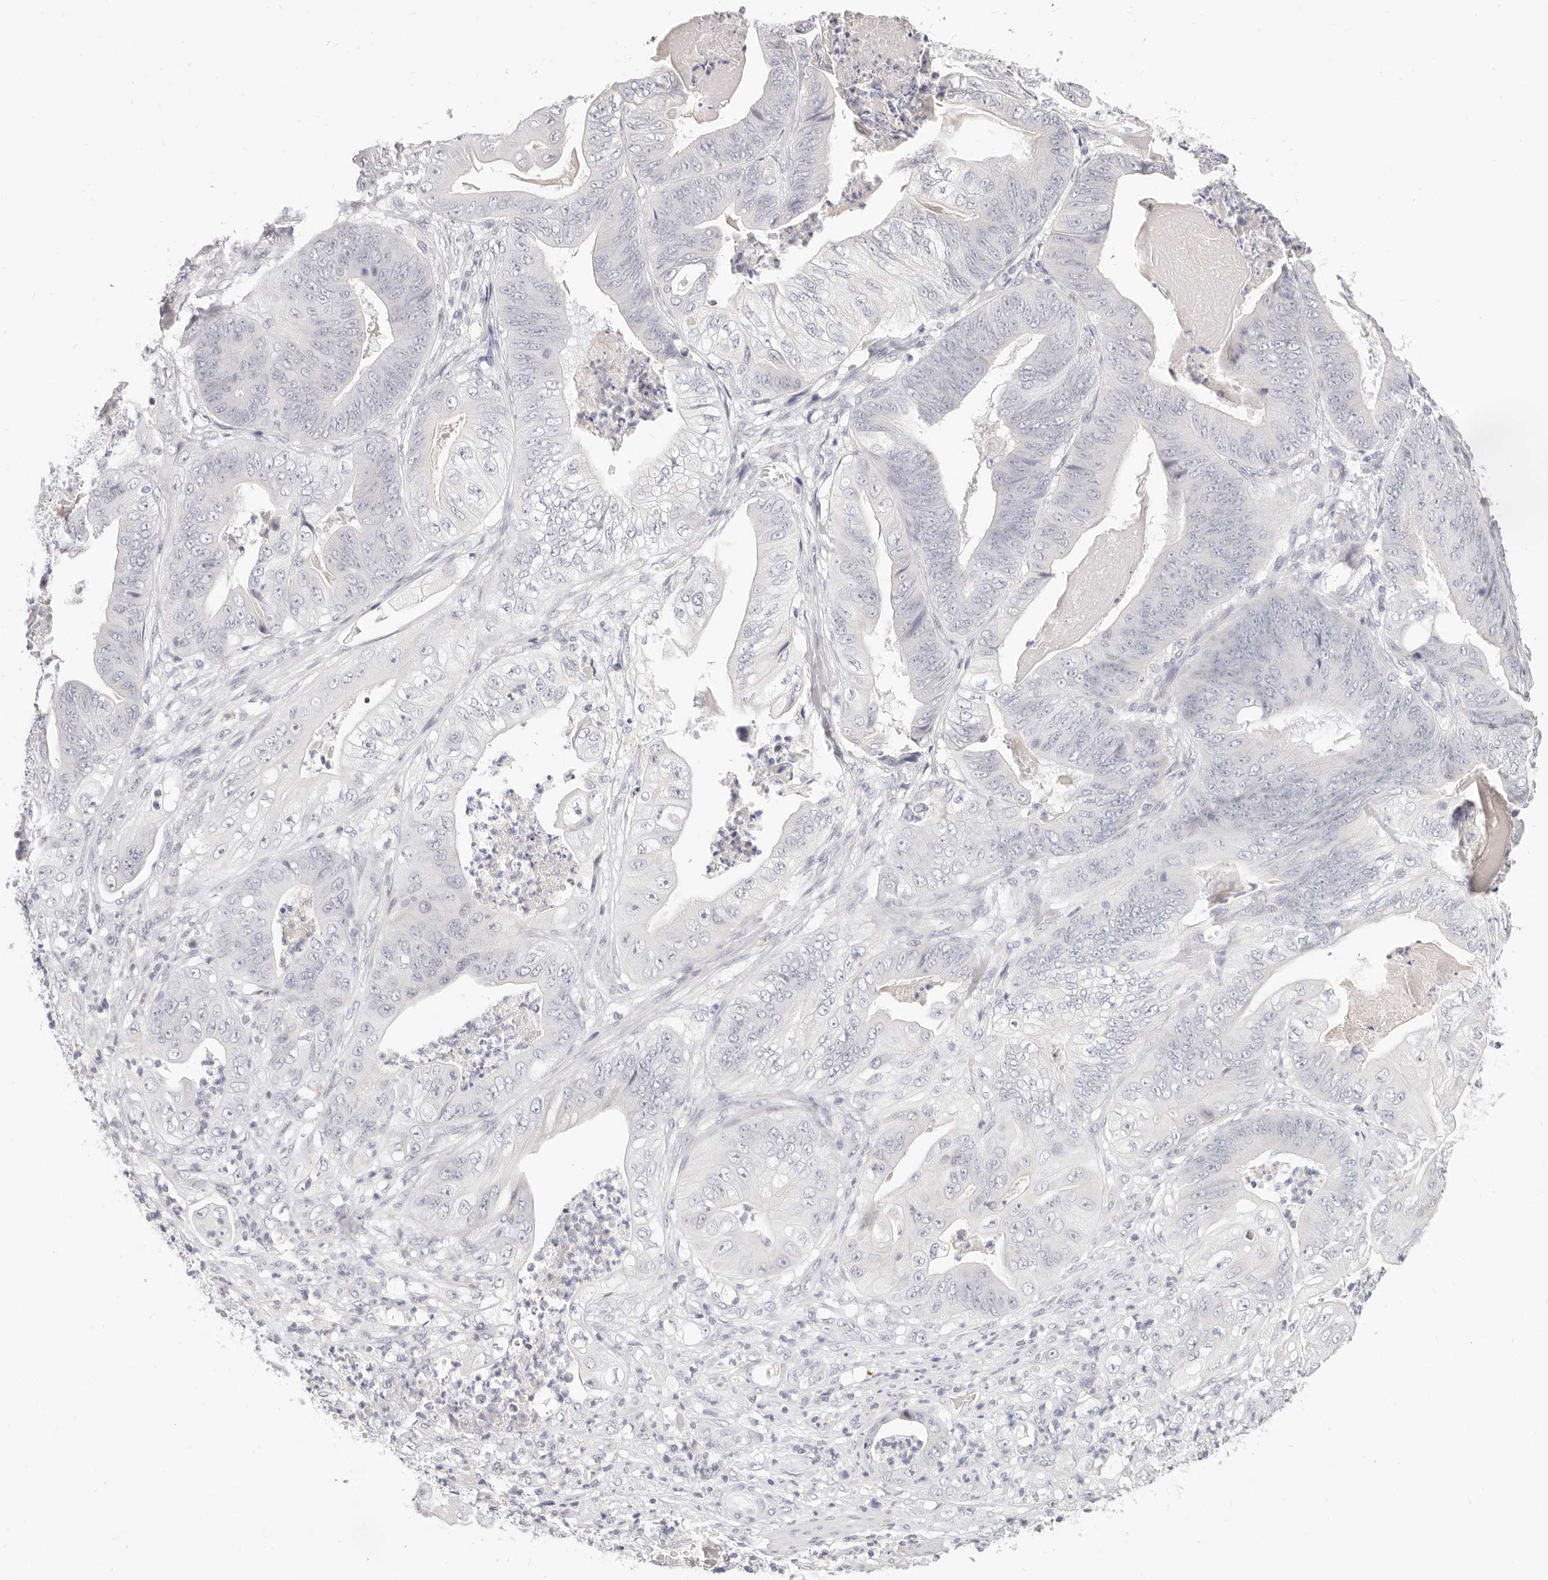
{"staining": {"intensity": "negative", "quantity": "none", "location": "none"}, "tissue": "stomach cancer", "cell_type": "Tumor cells", "image_type": "cancer", "snomed": [{"axis": "morphology", "description": "Adenocarcinoma, NOS"}, {"axis": "topography", "description": "Stomach"}], "caption": "The immunohistochemistry (IHC) photomicrograph has no significant expression in tumor cells of stomach cancer tissue.", "gene": "ASCL1", "patient": {"sex": "female", "age": 73}}